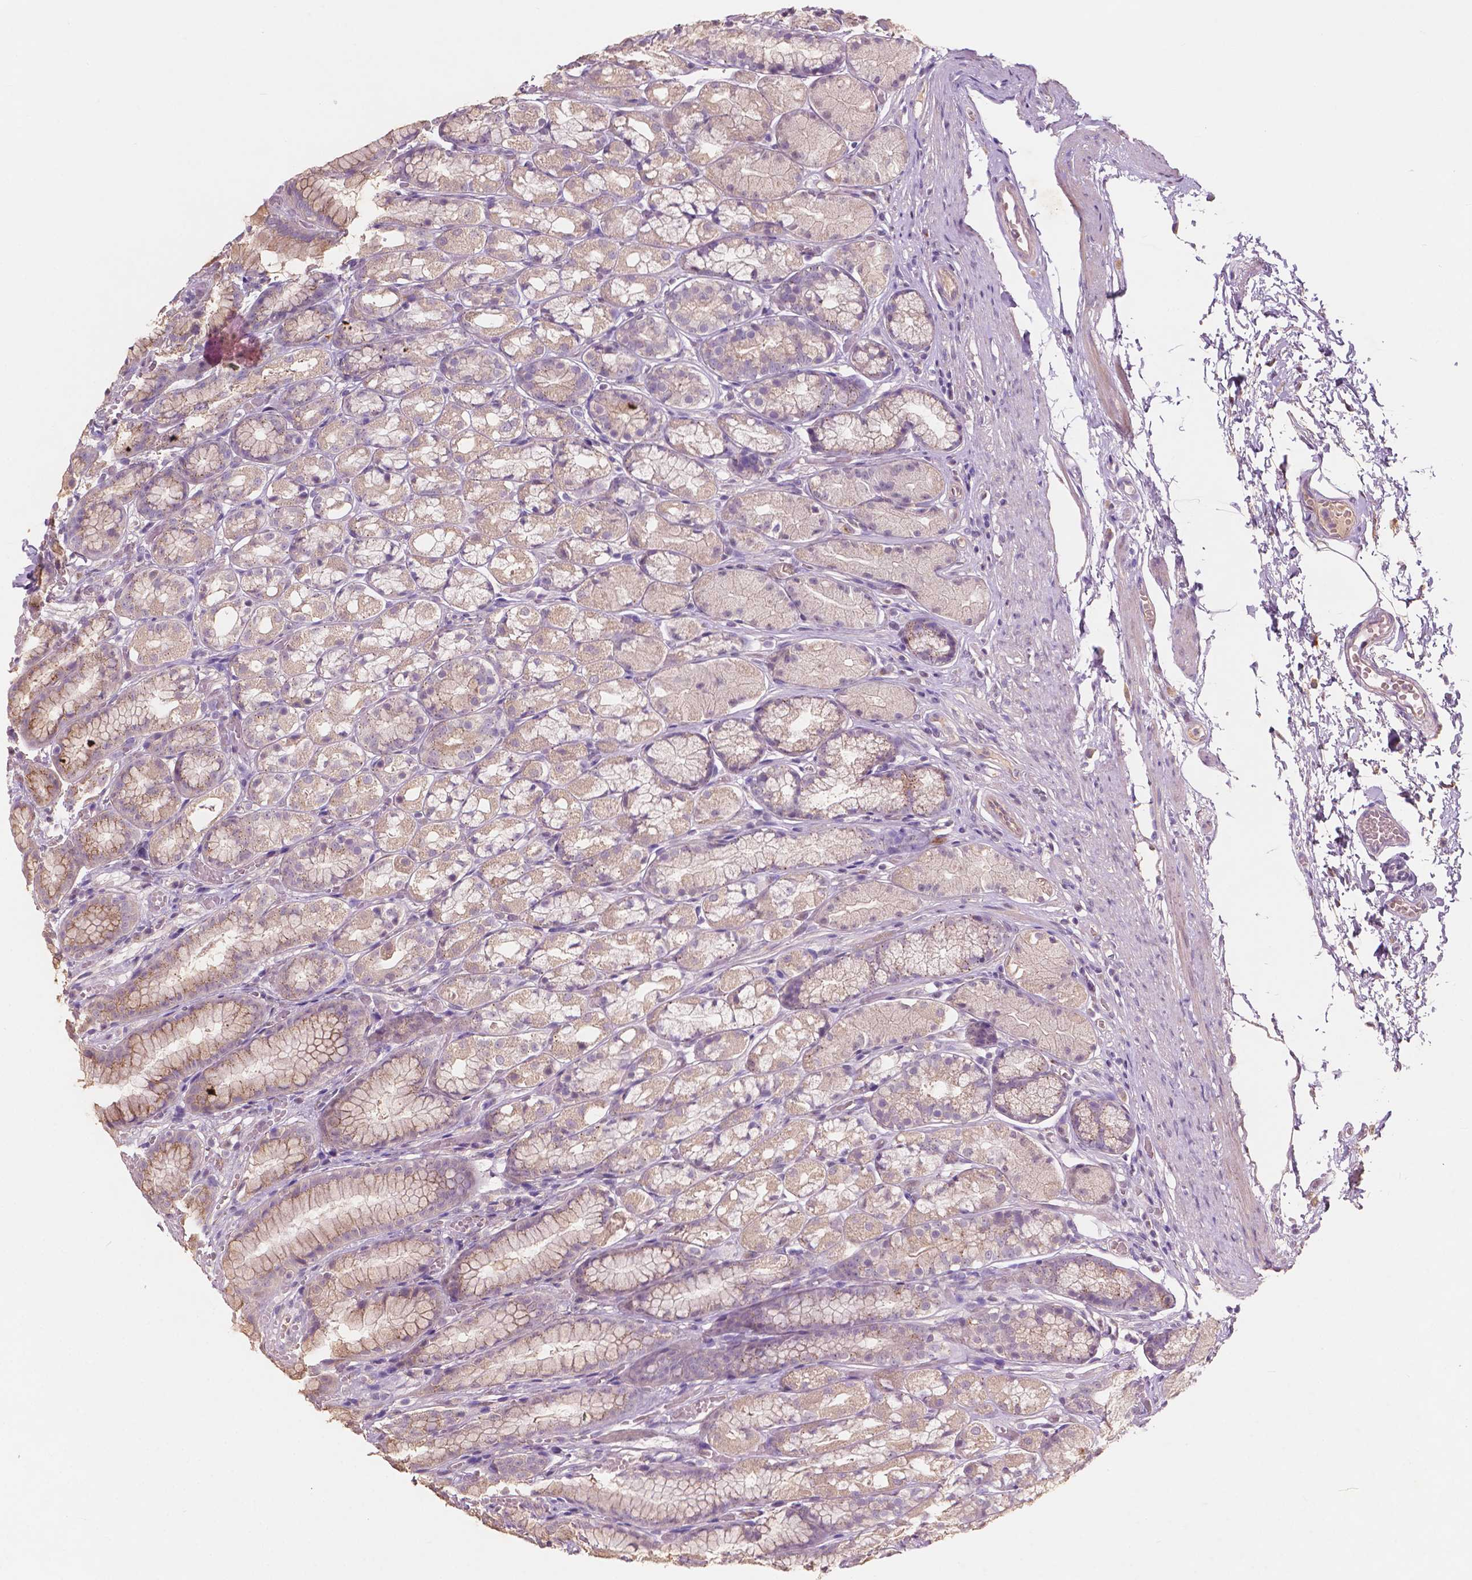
{"staining": {"intensity": "moderate", "quantity": "25%-75%", "location": "cytoplasmic/membranous"}, "tissue": "stomach", "cell_type": "Glandular cells", "image_type": "normal", "snomed": [{"axis": "morphology", "description": "Normal tissue, NOS"}, {"axis": "topography", "description": "Stomach"}], "caption": "Glandular cells display moderate cytoplasmic/membranous positivity in about 25%-75% of cells in benign stomach.", "gene": "CHPT1", "patient": {"sex": "male", "age": 70}}